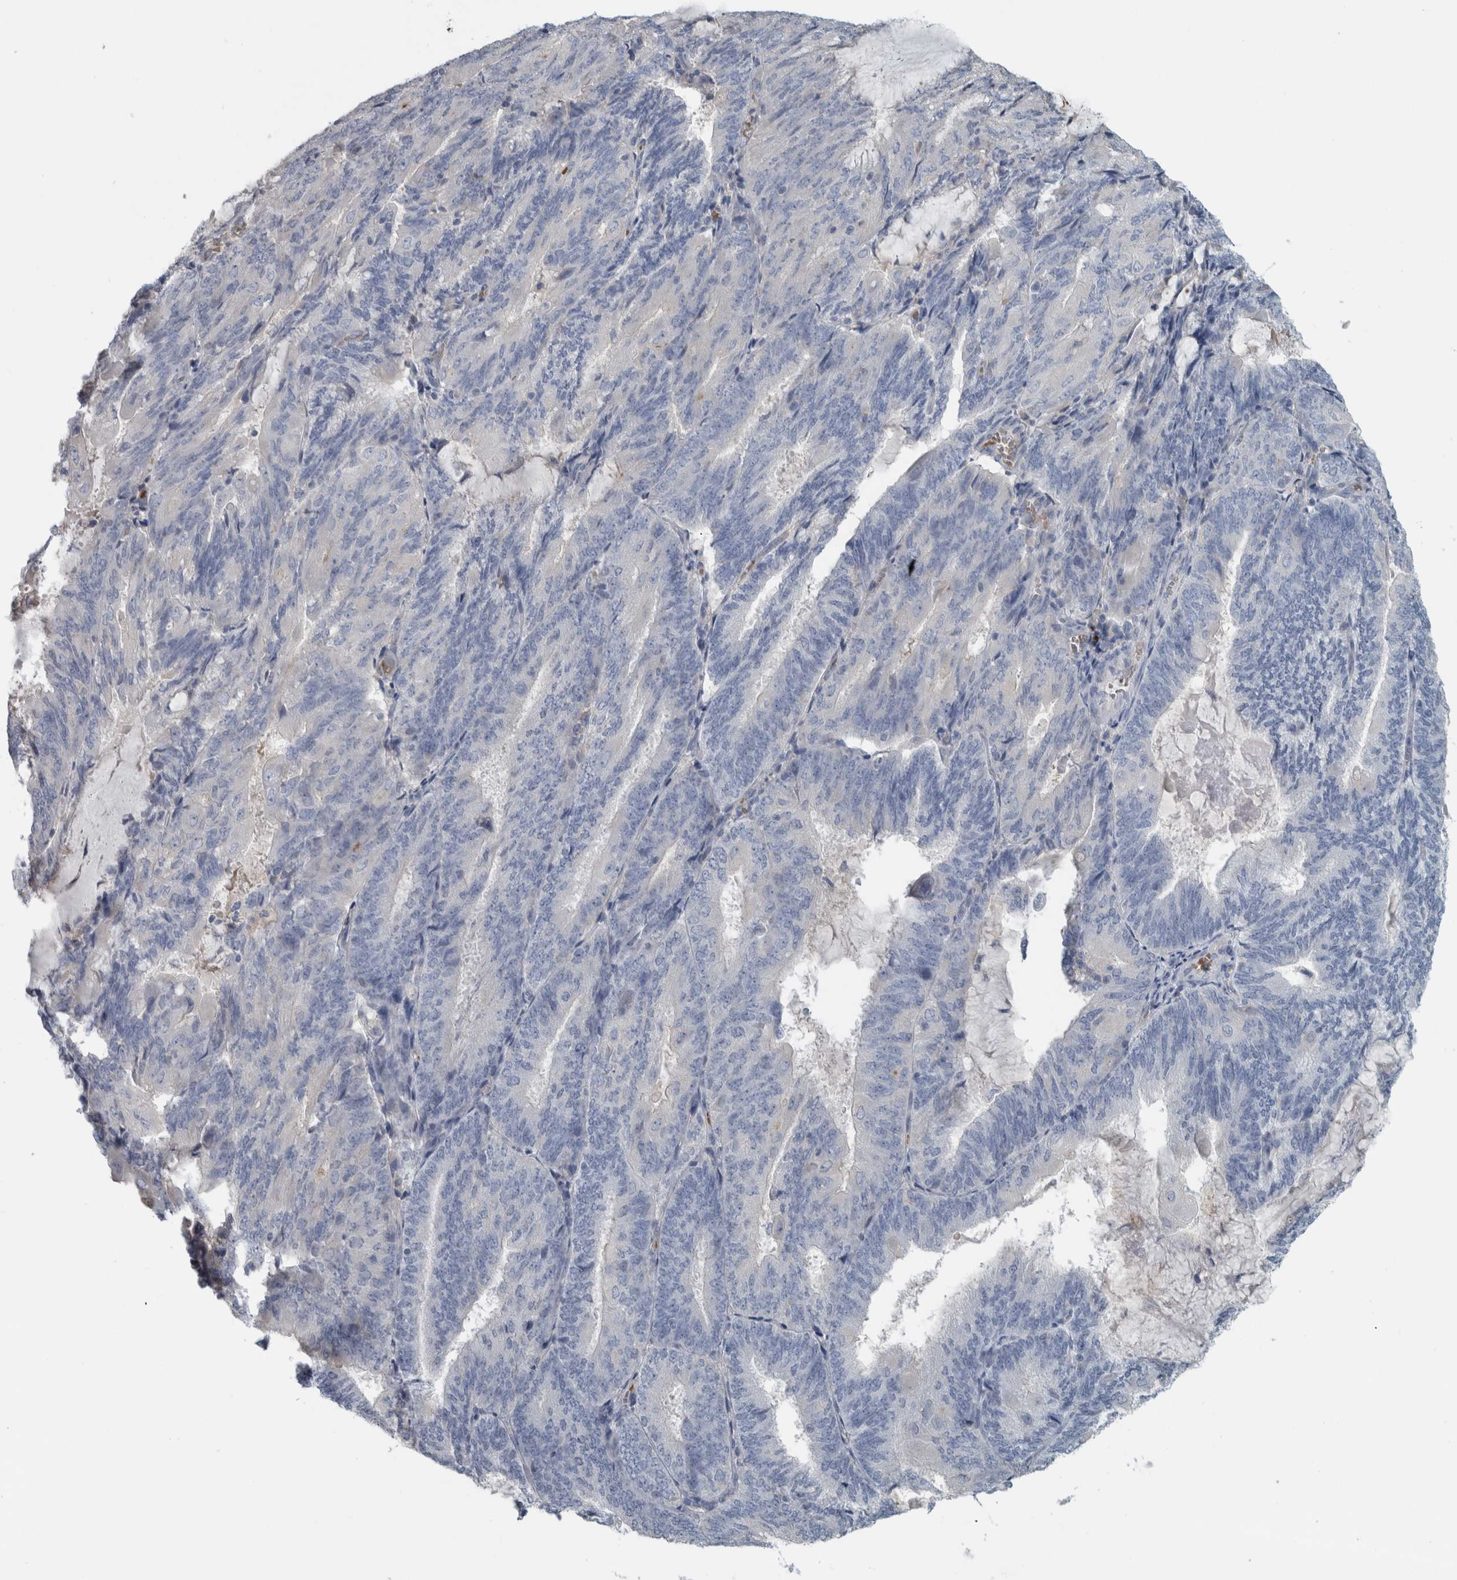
{"staining": {"intensity": "negative", "quantity": "none", "location": "none"}, "tissue": "endometrial cancer", "cell_type": "Tumor cells", "image_type": "cancer", "snomed": [{"axis": "morphology", "description": "Adenocarcinoma, NOS"}, {"axis": "topography", "description": "Endometrium"}], "caption": "Endometrial cancer was stained to show a protein in brown. There is no significant expression in tumor cells. (Immunohistochemistry (ihc), brightfield microscopy, high magnification).", "gene": "SH3GL2", "patient": {"sex": "female", "age": 81}}